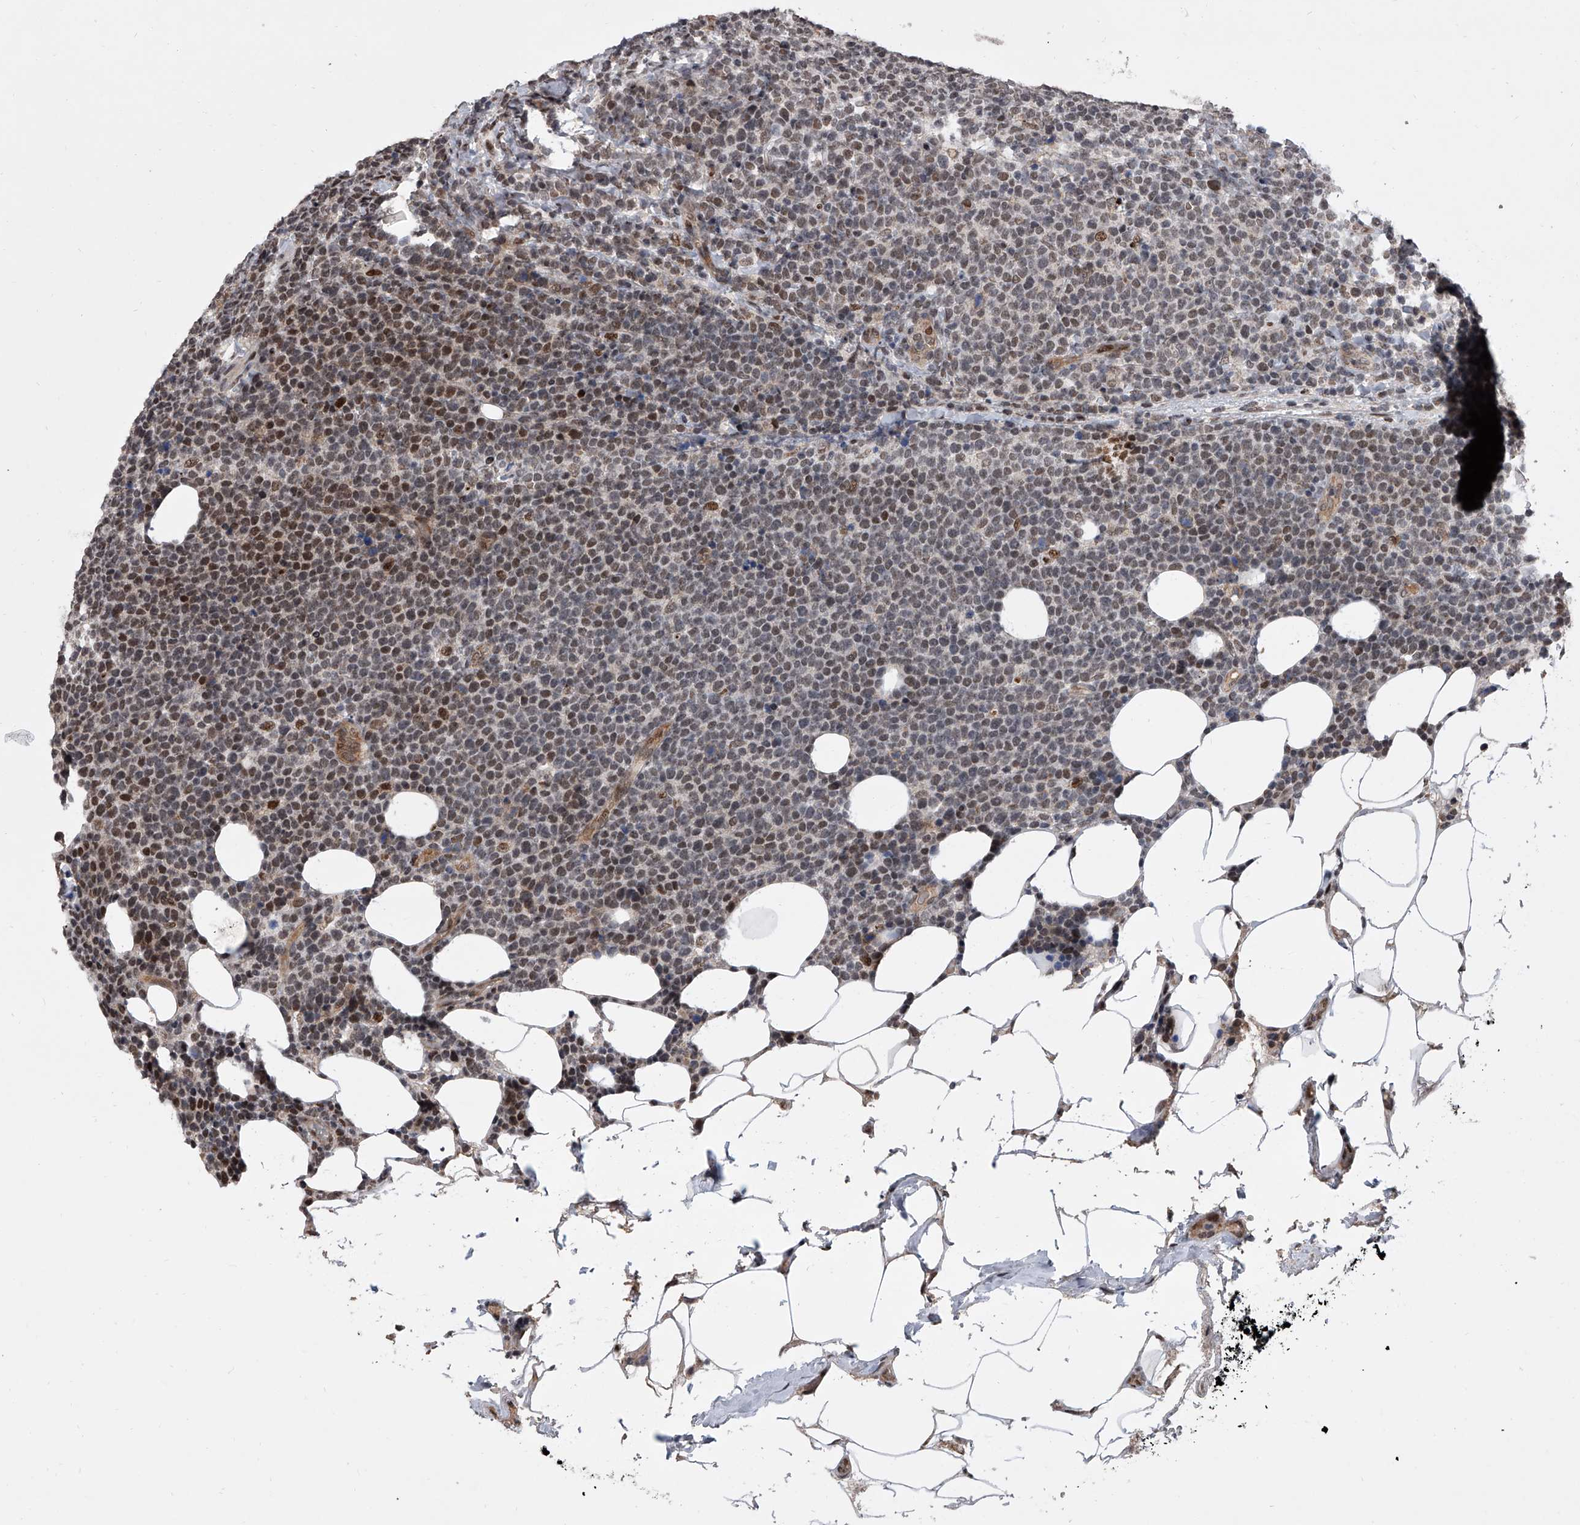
{"staining": {"intensity": "moderate", "quantity": "<25%", "location": "nuclear"}, "tissue": "lymphoma", "cell_type": "Tumor cells", "image_type": "cancer", "snomed": [{"axis": "morphology", "description": "Malignant lymphoma, non-Hodgkin's type, High grade"}, {"axis": "topography", "description": "Lymph node"}], "caption": "An image of malignant lymphoma, non-Hodgkin's type (high-grade) stained for a protein exhibits moderate nuclear brown staining in tumor cells.", "gene": "ZNF426", "patient": {"sex": "male", "age": 61}}